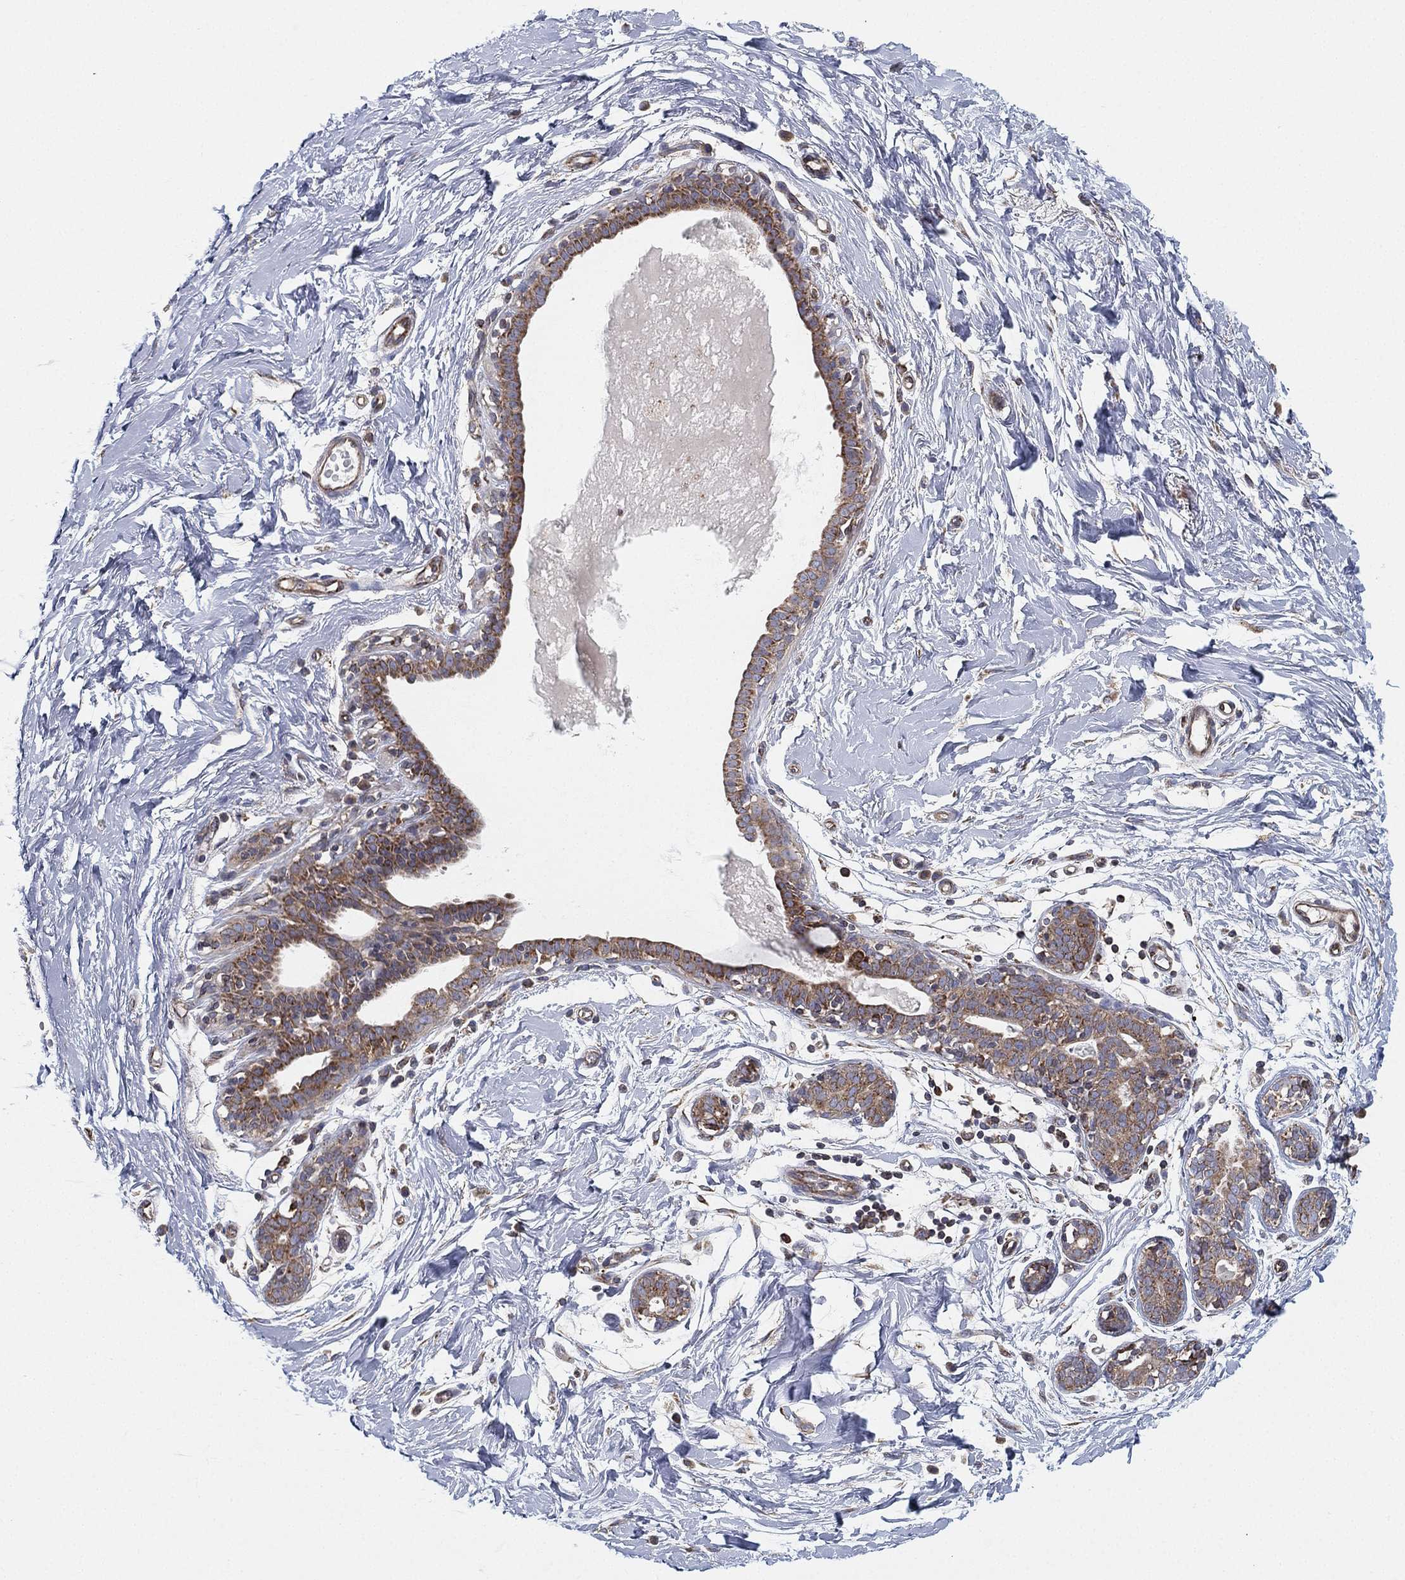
{"staining": {"intensity": "negative", "quantity": "none", "location": "none"}, "tissue": "breast", "cell_type": "Adipocytes", "image_type": "normal", "snomed": [{"axis": "morphology", "description": "Normal tissue, NOS"}, {"axis": "topography", "description": "Breast"}], "caption": "Unremarkable breast was stained to show a protein in brown. There is no significant expression in adipocytes. (Immunohistochemistry (ihc), brightfield microscopy, high magnification).", "gene": "CYB5B", "patient": {"sex": "female", "age": 37}}